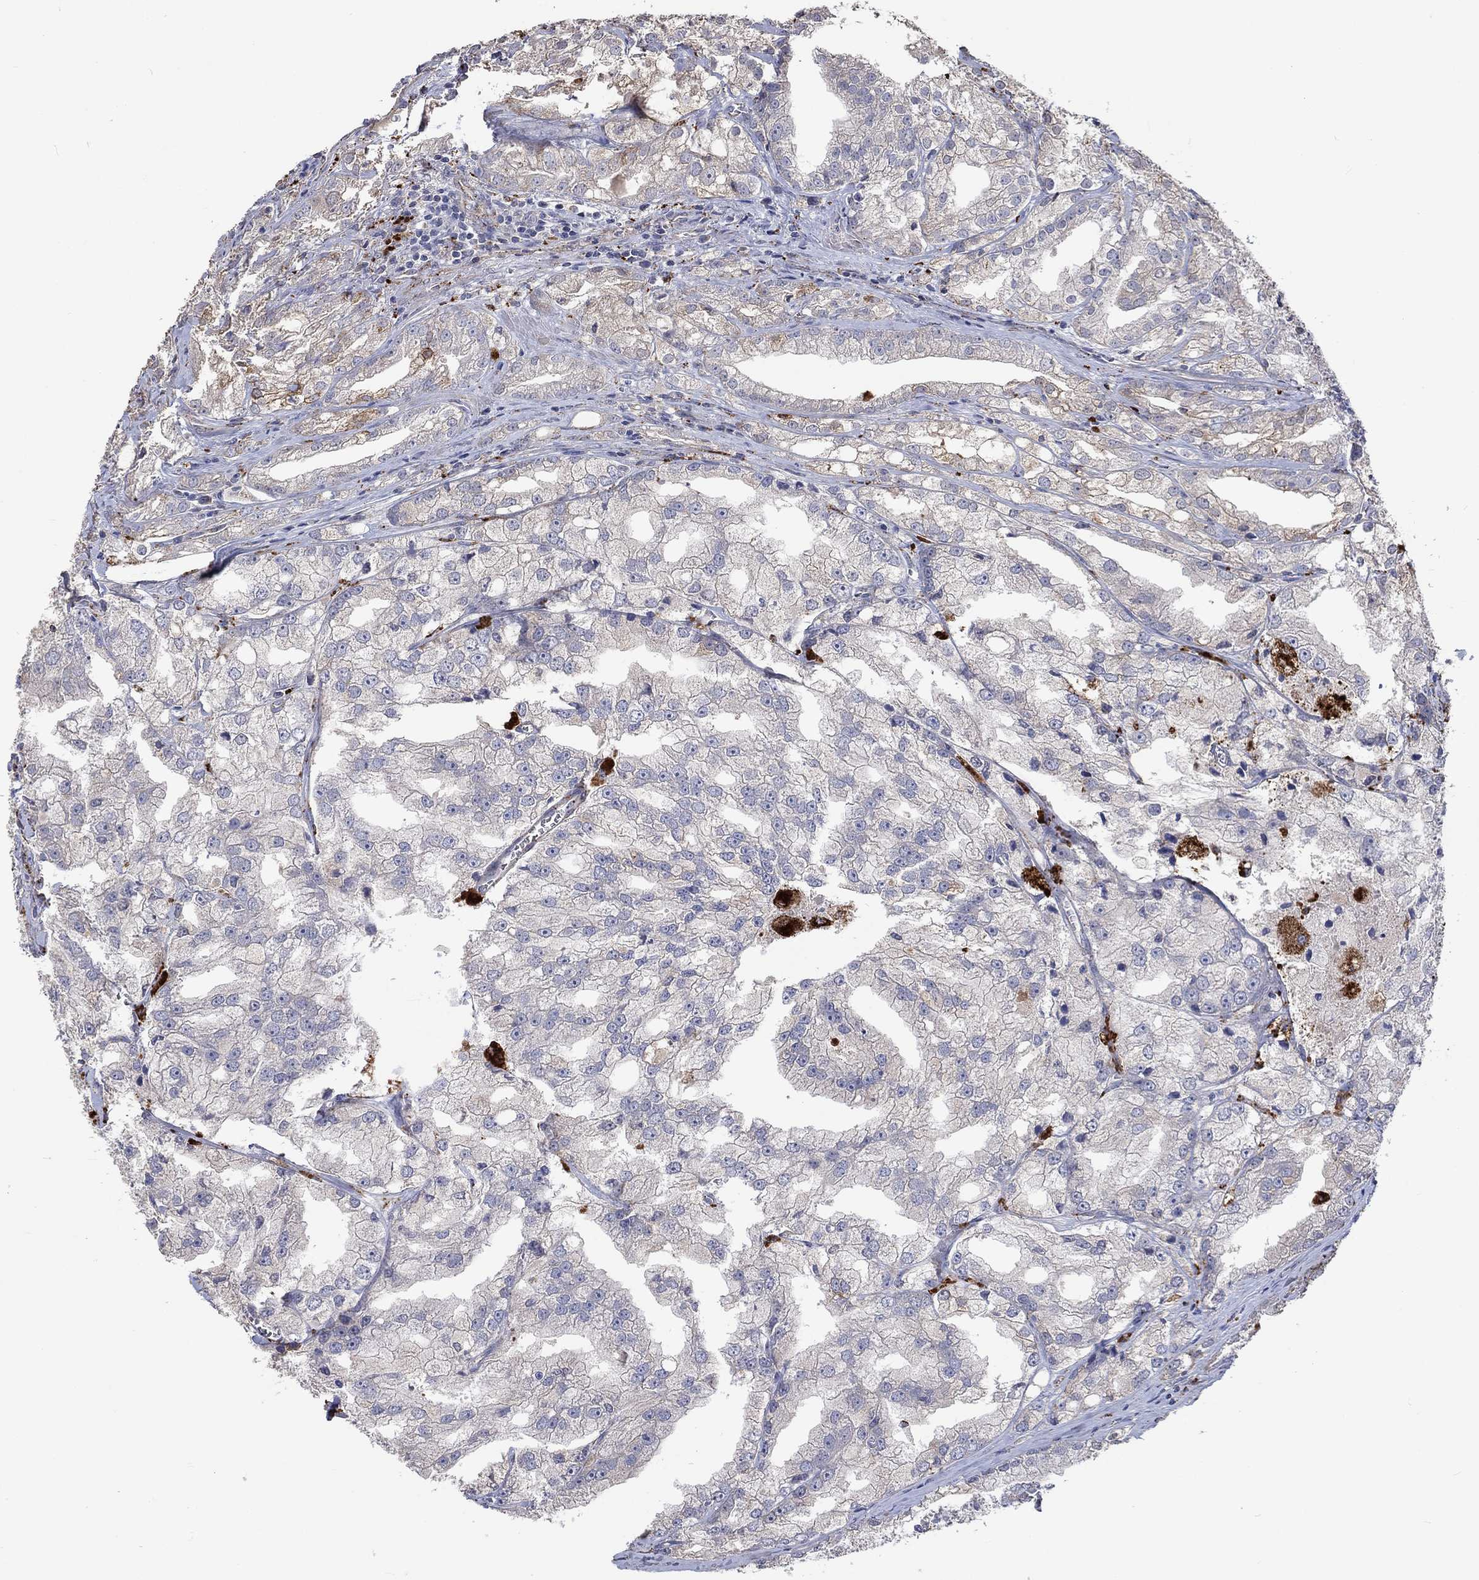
{"staining": {"intensity": "negative", "quantity": "none", "location": "none"}, "tissue": "prostate cancer", "cell_type": "Tumor cells", "image_type": "cancer", "snomed": [{"axis": "morphology", "description": "Adenocarcinoma, NOS"}, {"axis": "topography", "description": "Prostate"}], "caption": "Immunohistochemical staining of prostate cancer exhibits no significant expression in tumor cells.", "gene": "CTSB", "patient": {"sex": "male", "age": 70}}